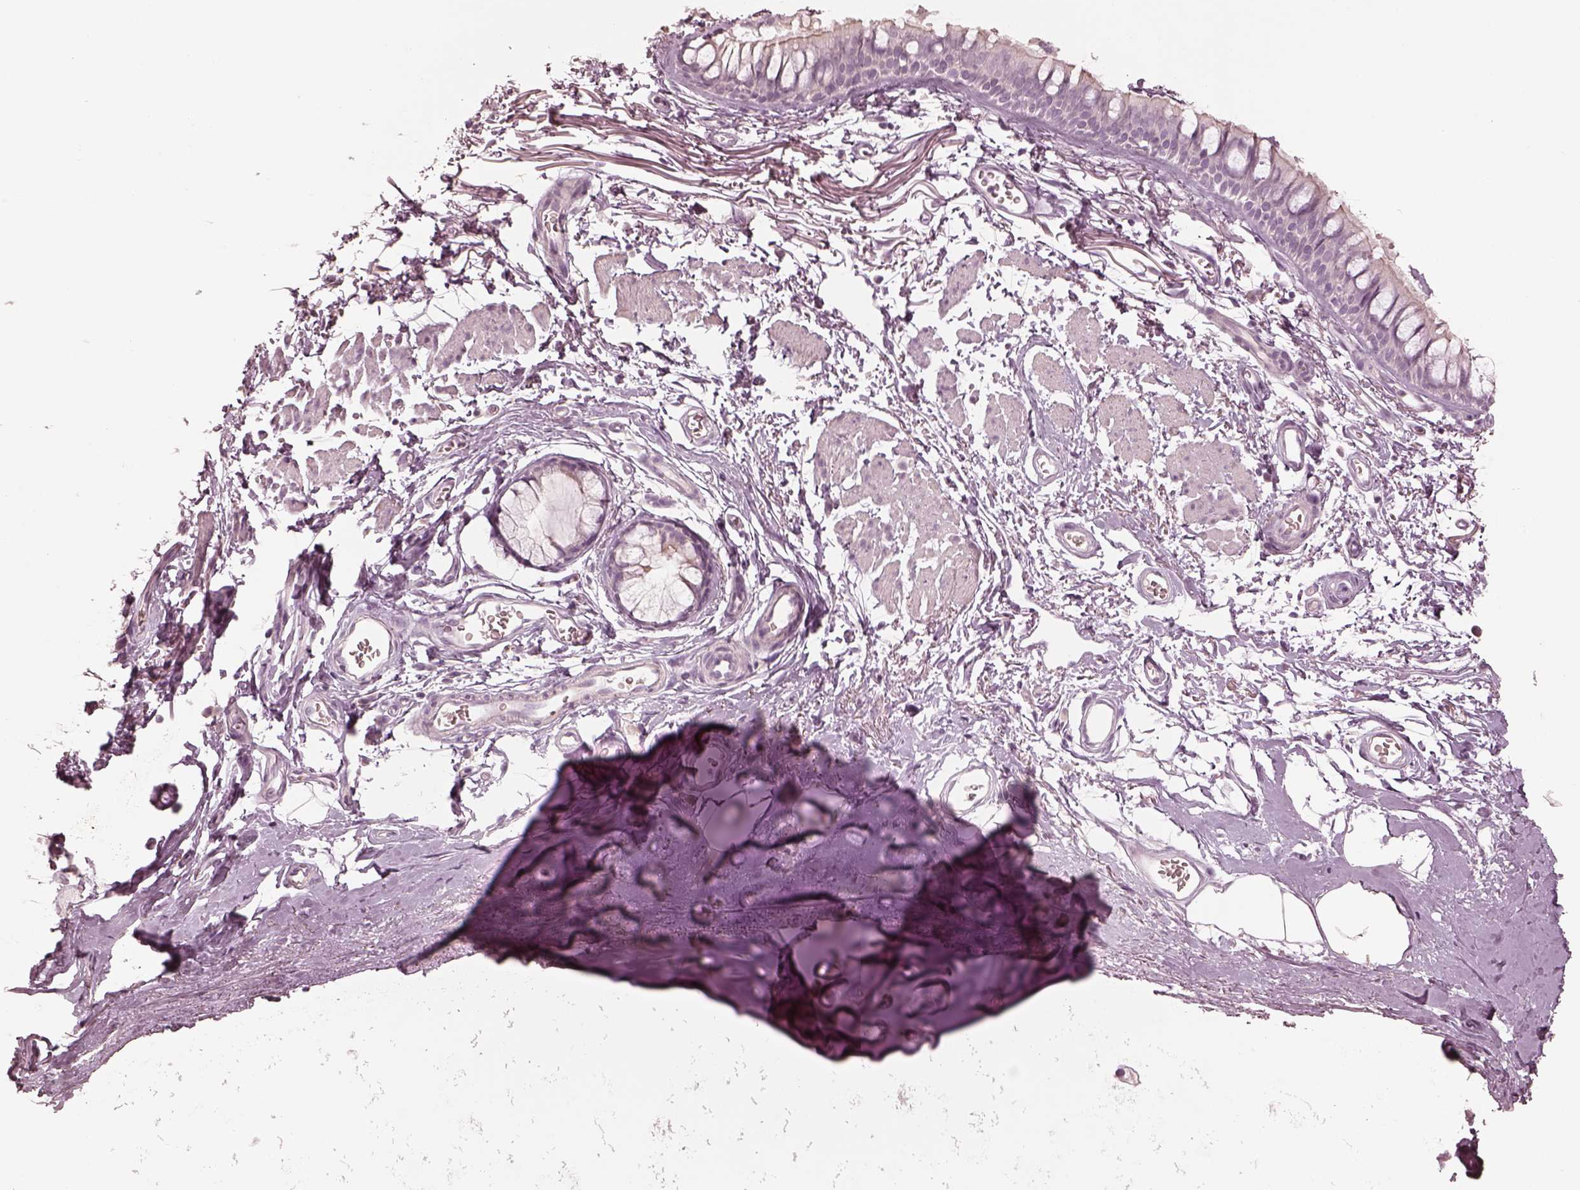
{"staining": {"intensity": "negative", "quantity": "none", "location": "none"}, "tissue": "soft tissue", "cell_type": "Chondrocytes", "image_type": "normal", "snomed": [{"axis": "morphology", "description": "Normal tissue, NOS"}, {"axis": "topography", "description": "Cartilage tissue"}, {"axis": "topography", "description": "Bronchus"}], "caption": "Human soft tissue stained for a protein using immunohistochemistry (IHC) exhibits no staining in chondrocytes.", "gene": "SPATA6L", "patient": {"sex": "female", "age": 79}}